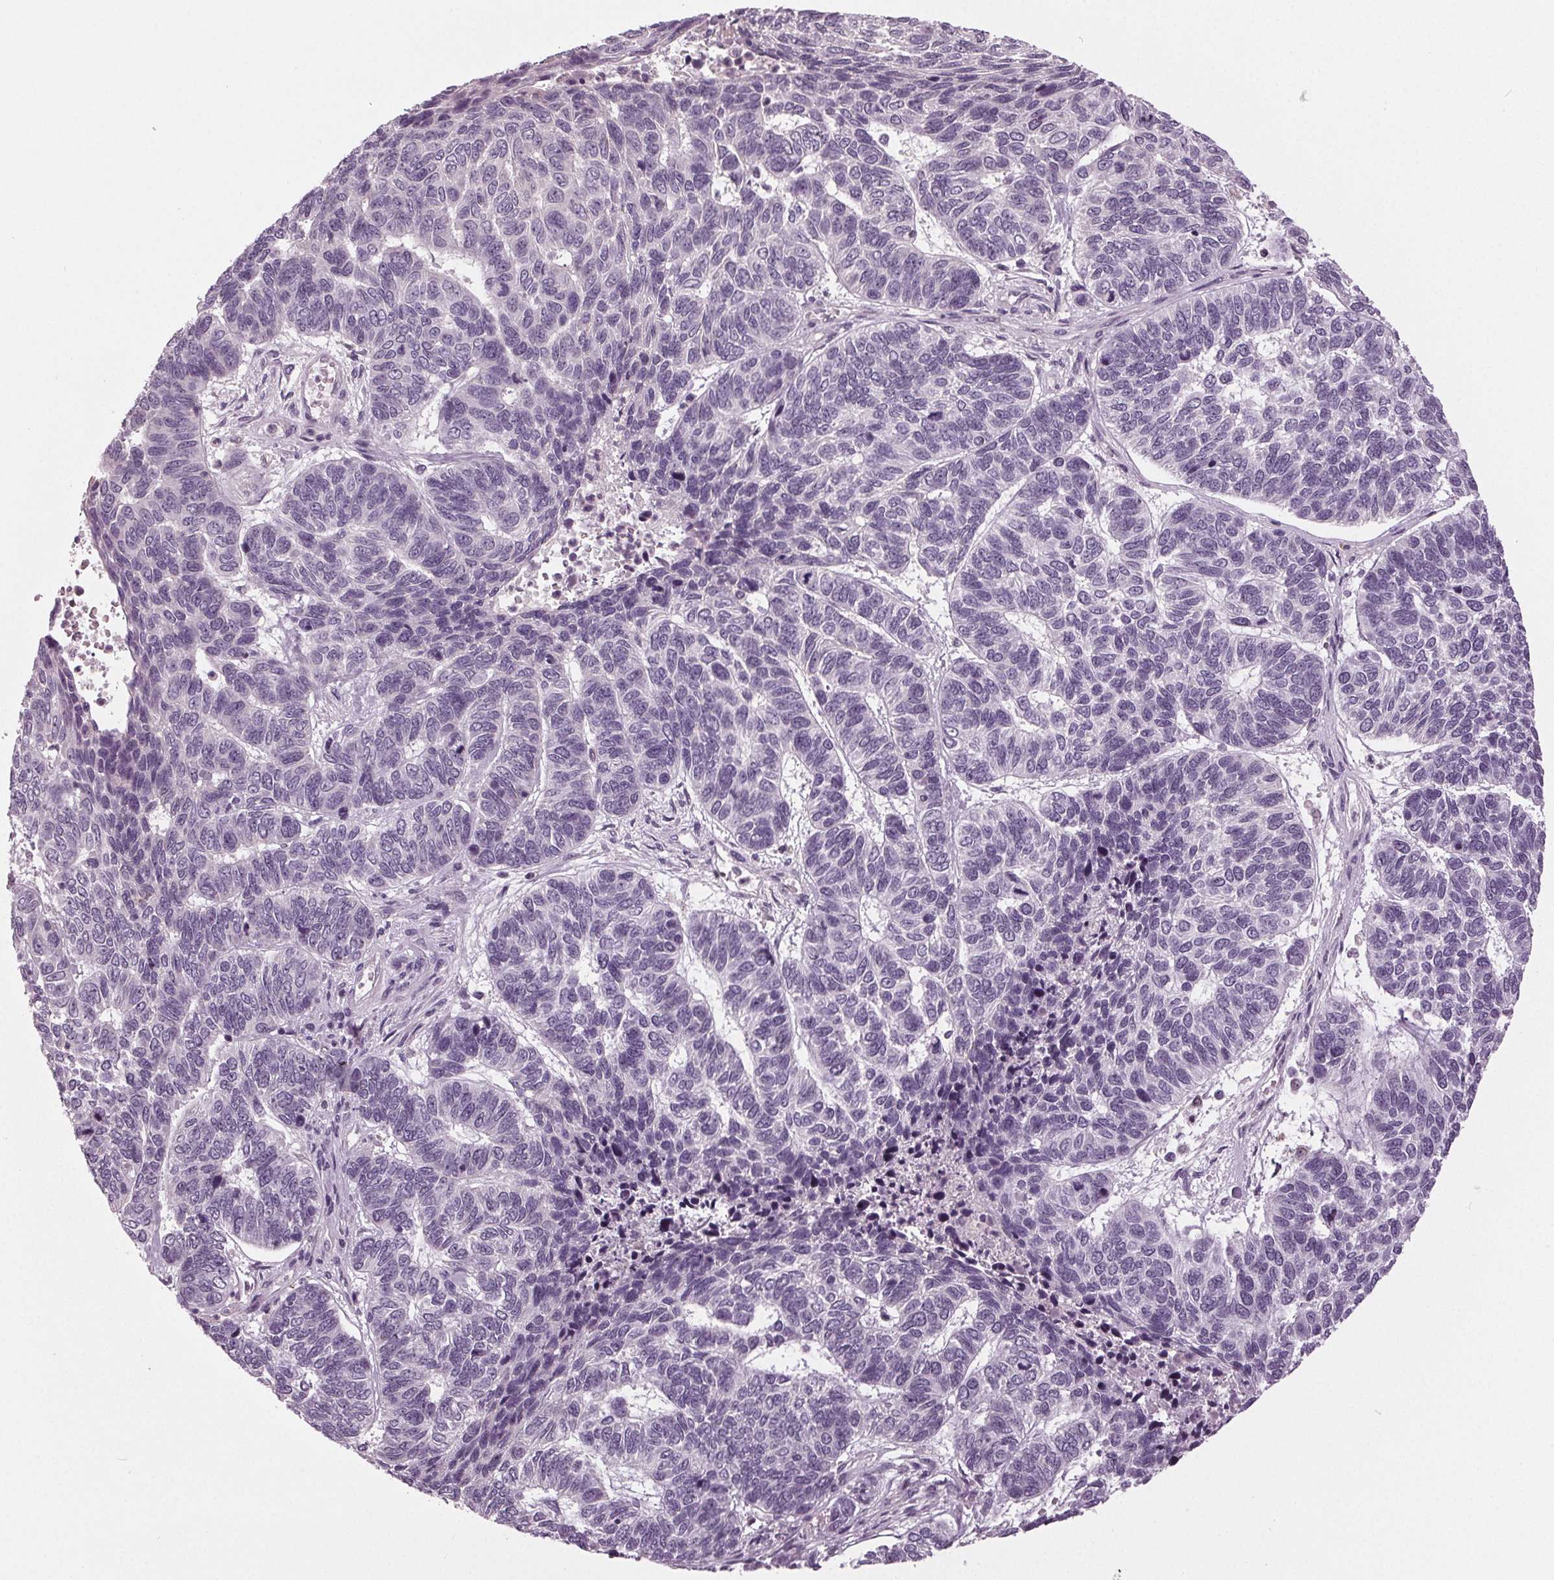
{"staining": {"intensity": "negative", "quantity": "none", "location": "none"}, "tissue": "skin cancer", "cell_type": "Tumor cells", "image_type": "cancer", "snomed": [{"axis": "morphology", "description": "Basal cell carcinoma"}, {"axis": "topography", "description": "Skin"}], "caption": "There is no significant expression in tumor cells of basal cell carcinoma (skin). The staining is performed using DAB brown chromogen with nuclei counter-stained in using hematoxylin.", "gene": "DNAH12", "patient": {"sex": "female", "age": 65}}